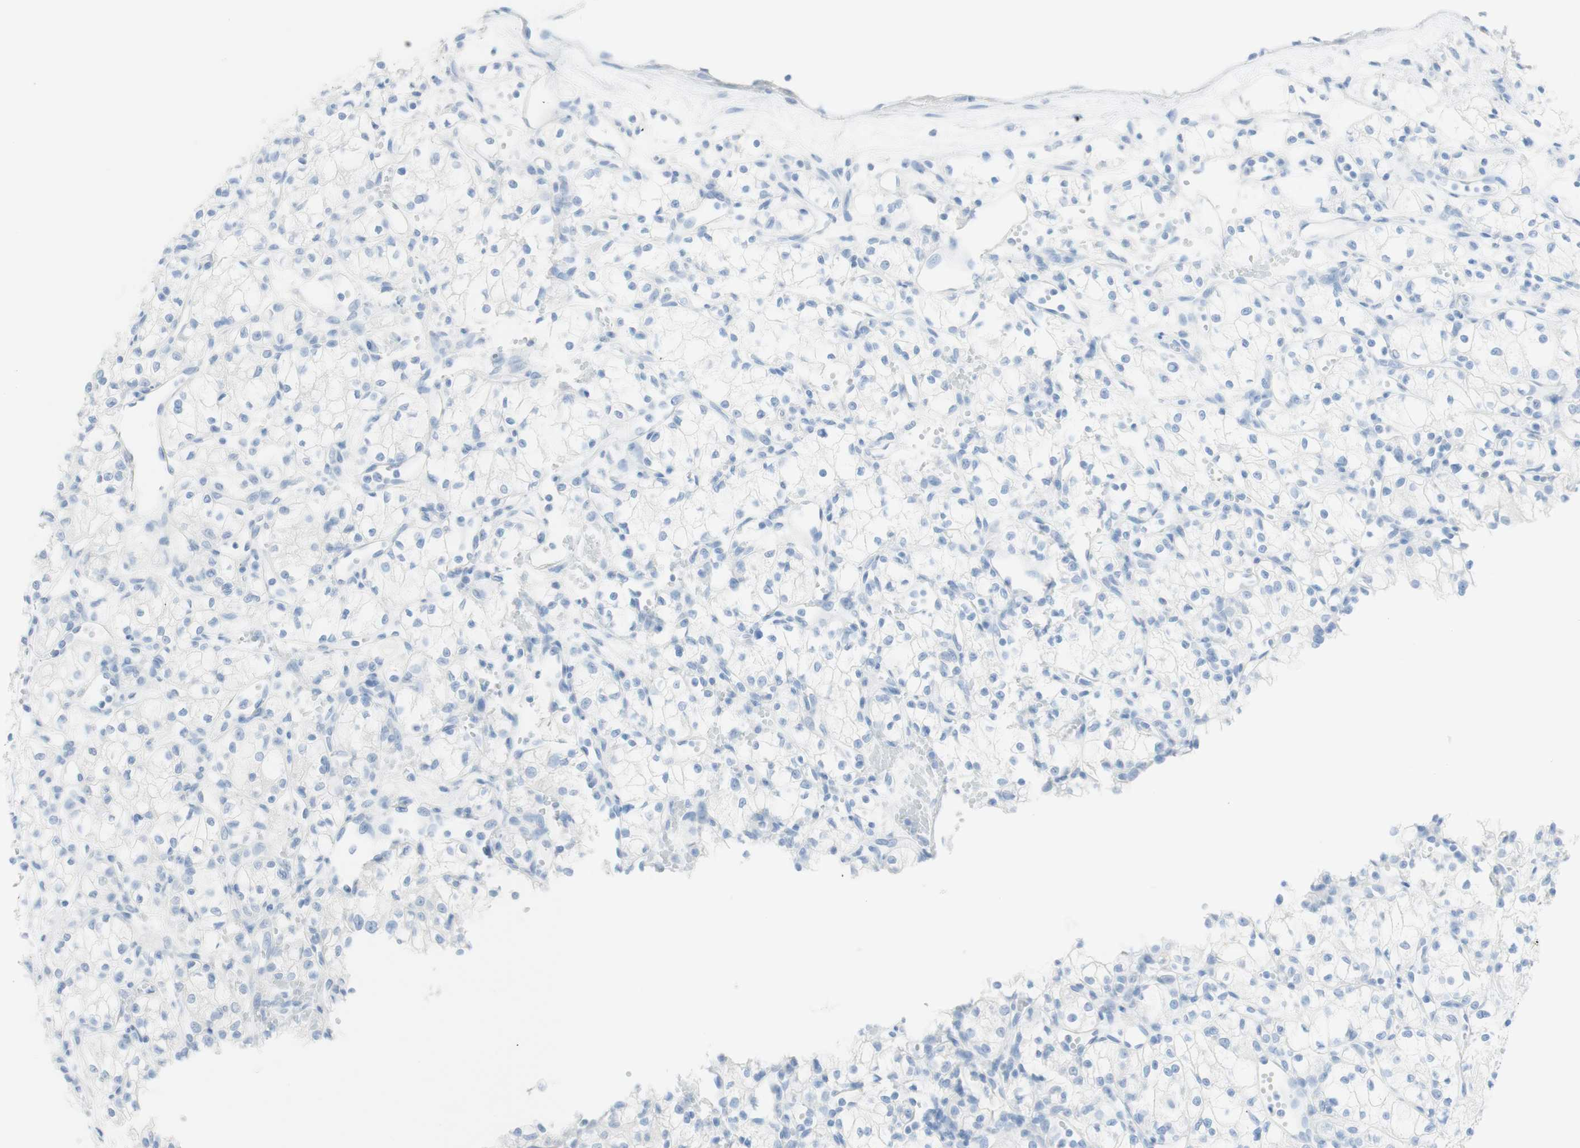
{"staining": {"intensity": "negative", "quantity": "none", "location": "none"}, "tissue": "renal cancer", "cell_type": "Tumor cells", "image_type": "cancer", "snomed": [{"axis": "morphology", "description": "Normal tissue, NOS"}, {"axis": "morphology", "description": "Adenocarcinoma, NOS"}, {"axis": "topography", "description": "Kidney"}], "caption": "Adenocarcinoma (renal) stained for a protein using immunohistochemistry exhibits no staining tumor cells.", "gene": "TPO", "patient": {"sex": "male", "age": 59}}